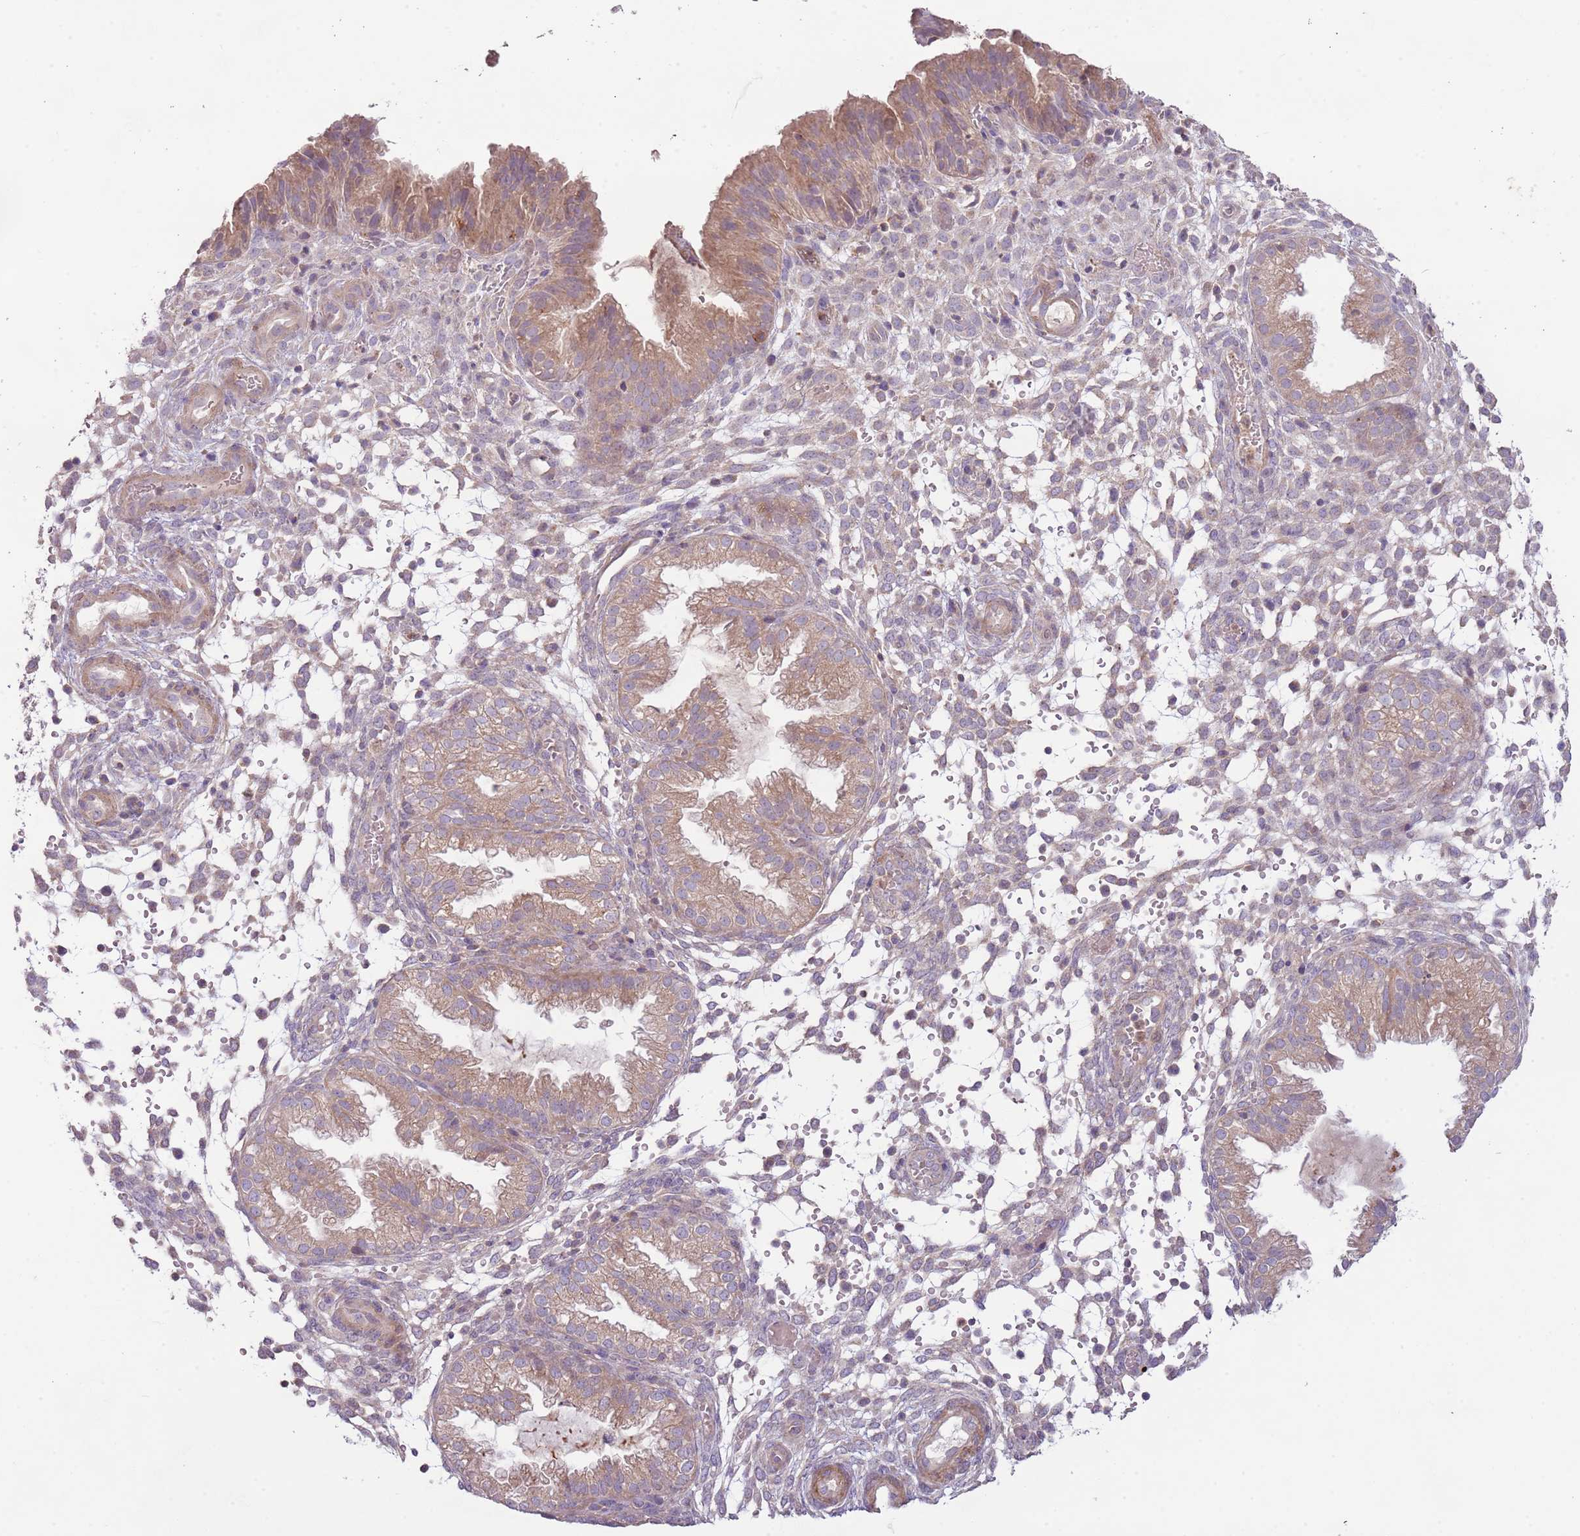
{"staining": {"intensity": "weak", "quantity": "<25%", "location": "cytoplasmic/membranous"}, "tissue": "endometrium", "cell_type": "Cells in endometrial stroma", "image_type": "normal", "snomed": [{"axis": "morphology", "description": "Normal tissue, NOS"}, {"axis": "topography", "description": "Endometrium"}], "caption": "Immunohistochemistry of unremarkable endometrium displays no expression in cells in endometrial stroma.", "gene": "DTD2", "patient": {"sex": "female", "age": 33}}